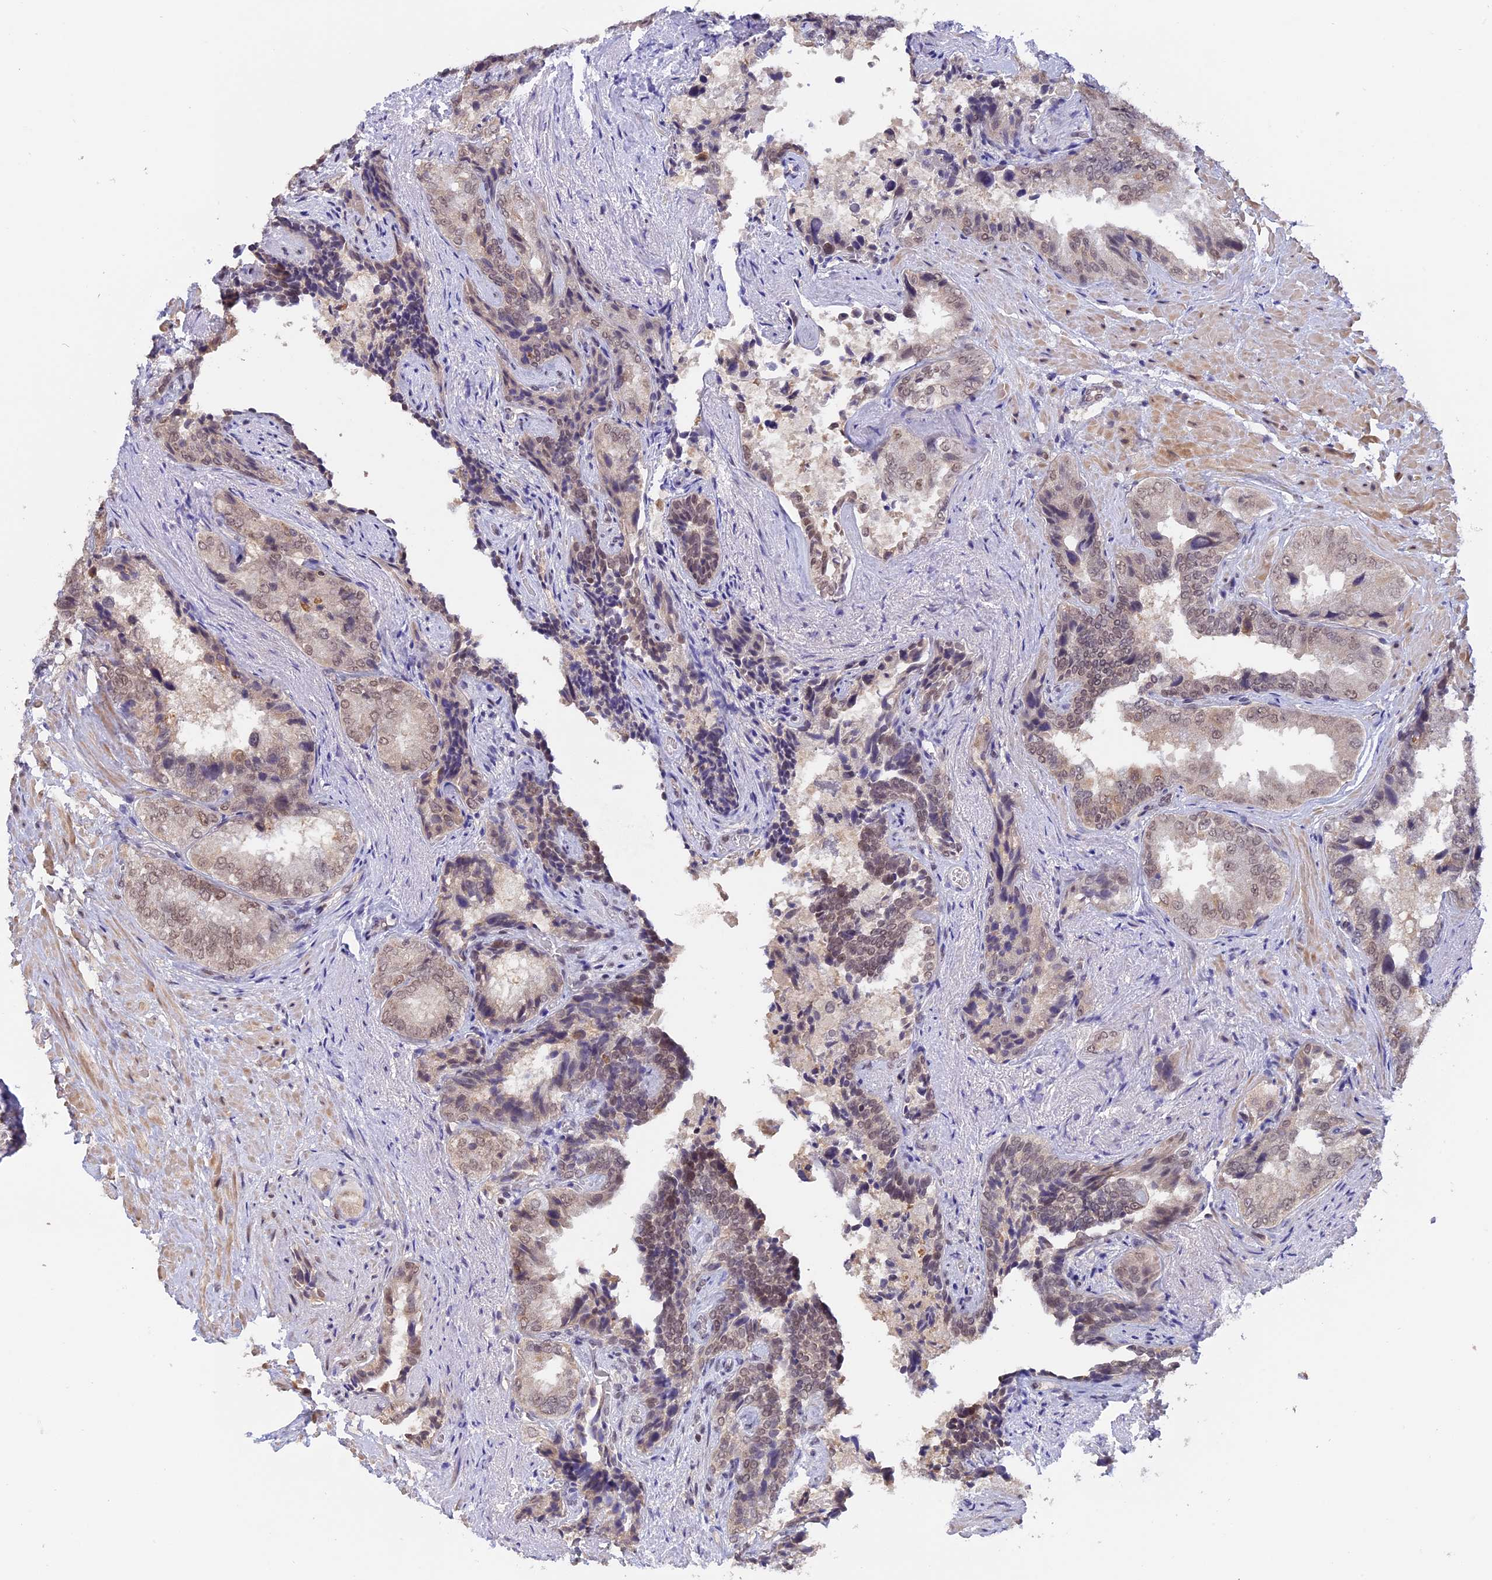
{"staining": {"intensity": "weak", "quantity": ">75%", "location": "nuclear"}, "tissue": "seminal vesicle", "cell_type": "Glandular cells", "image_type": "normal", "snomed": [{"axis": "morphology", "description": "Normal tissue, NOS"}, {"axis": "topography", "description": "Seminal veicle"}, {"axis": "topography", "description": "Peripheral nerve tissue"}], "caption": "Immunohistochemical staining of normal human seminal vesicle displays >75% levels of weak nuclear protein positivity in approximately >75% of glandular cells.", "gene": "RFC5", "patient": {"sex": "male", "age": 63}}